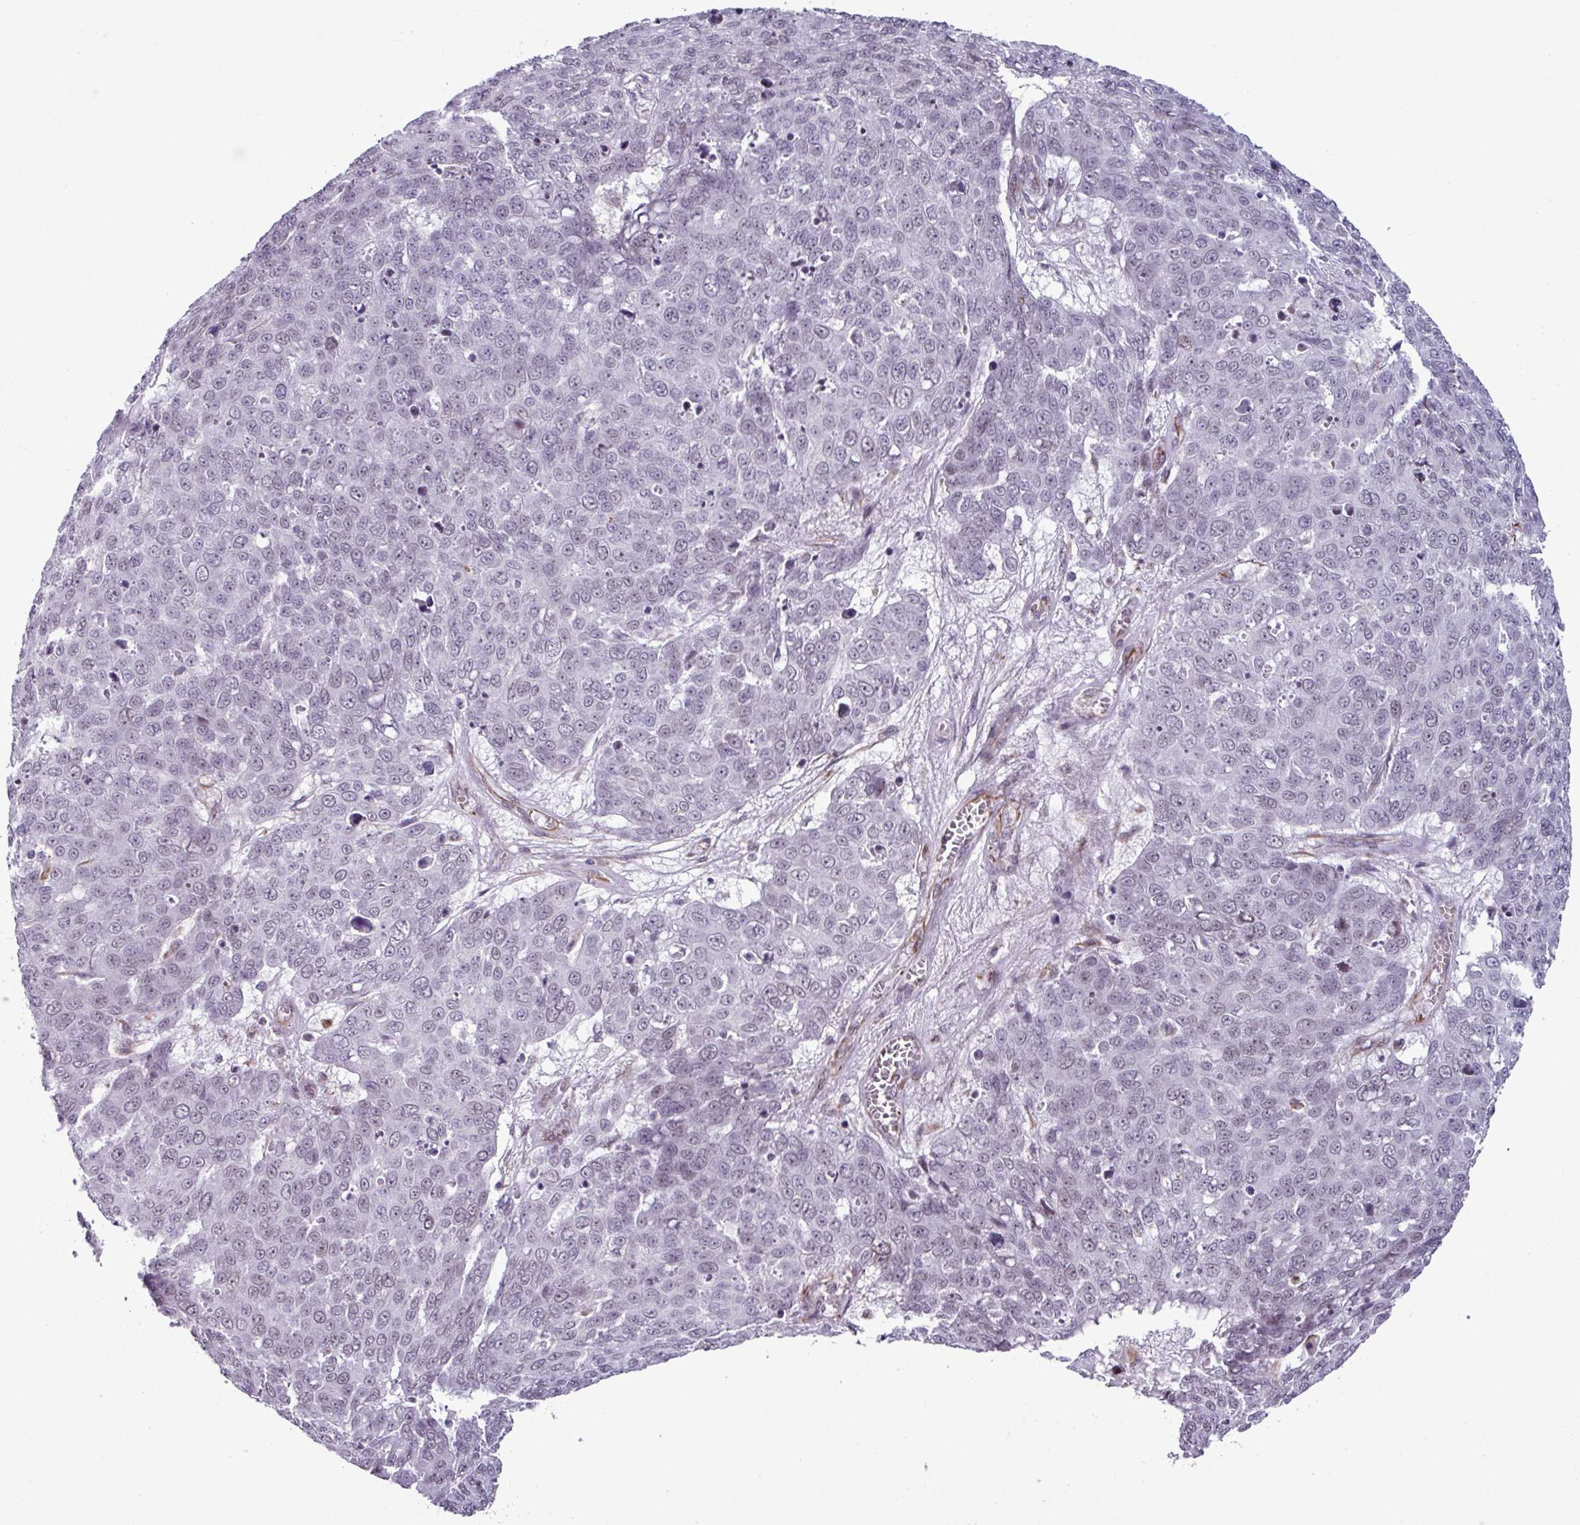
{"staining": {"intensity": "weak", "quantity": "<25%", "location": "nuclear"}, "tissue": "skin cancer", "cell_type": "Tumor cells", "image_type": "cancer", "snomed": [{"axis": "morphology", "description": "Squamous cell carcinoma, NOS"}, {"axis": "topography", "description": "Skin"}], "caption": "Immunohistochemistry (IHC) of skin cancer (squamous cell carcinoma) exhibits no positivity in tumor cells.", "gene": "CHD3", "patient": {"sex": "male", "age": 71}}